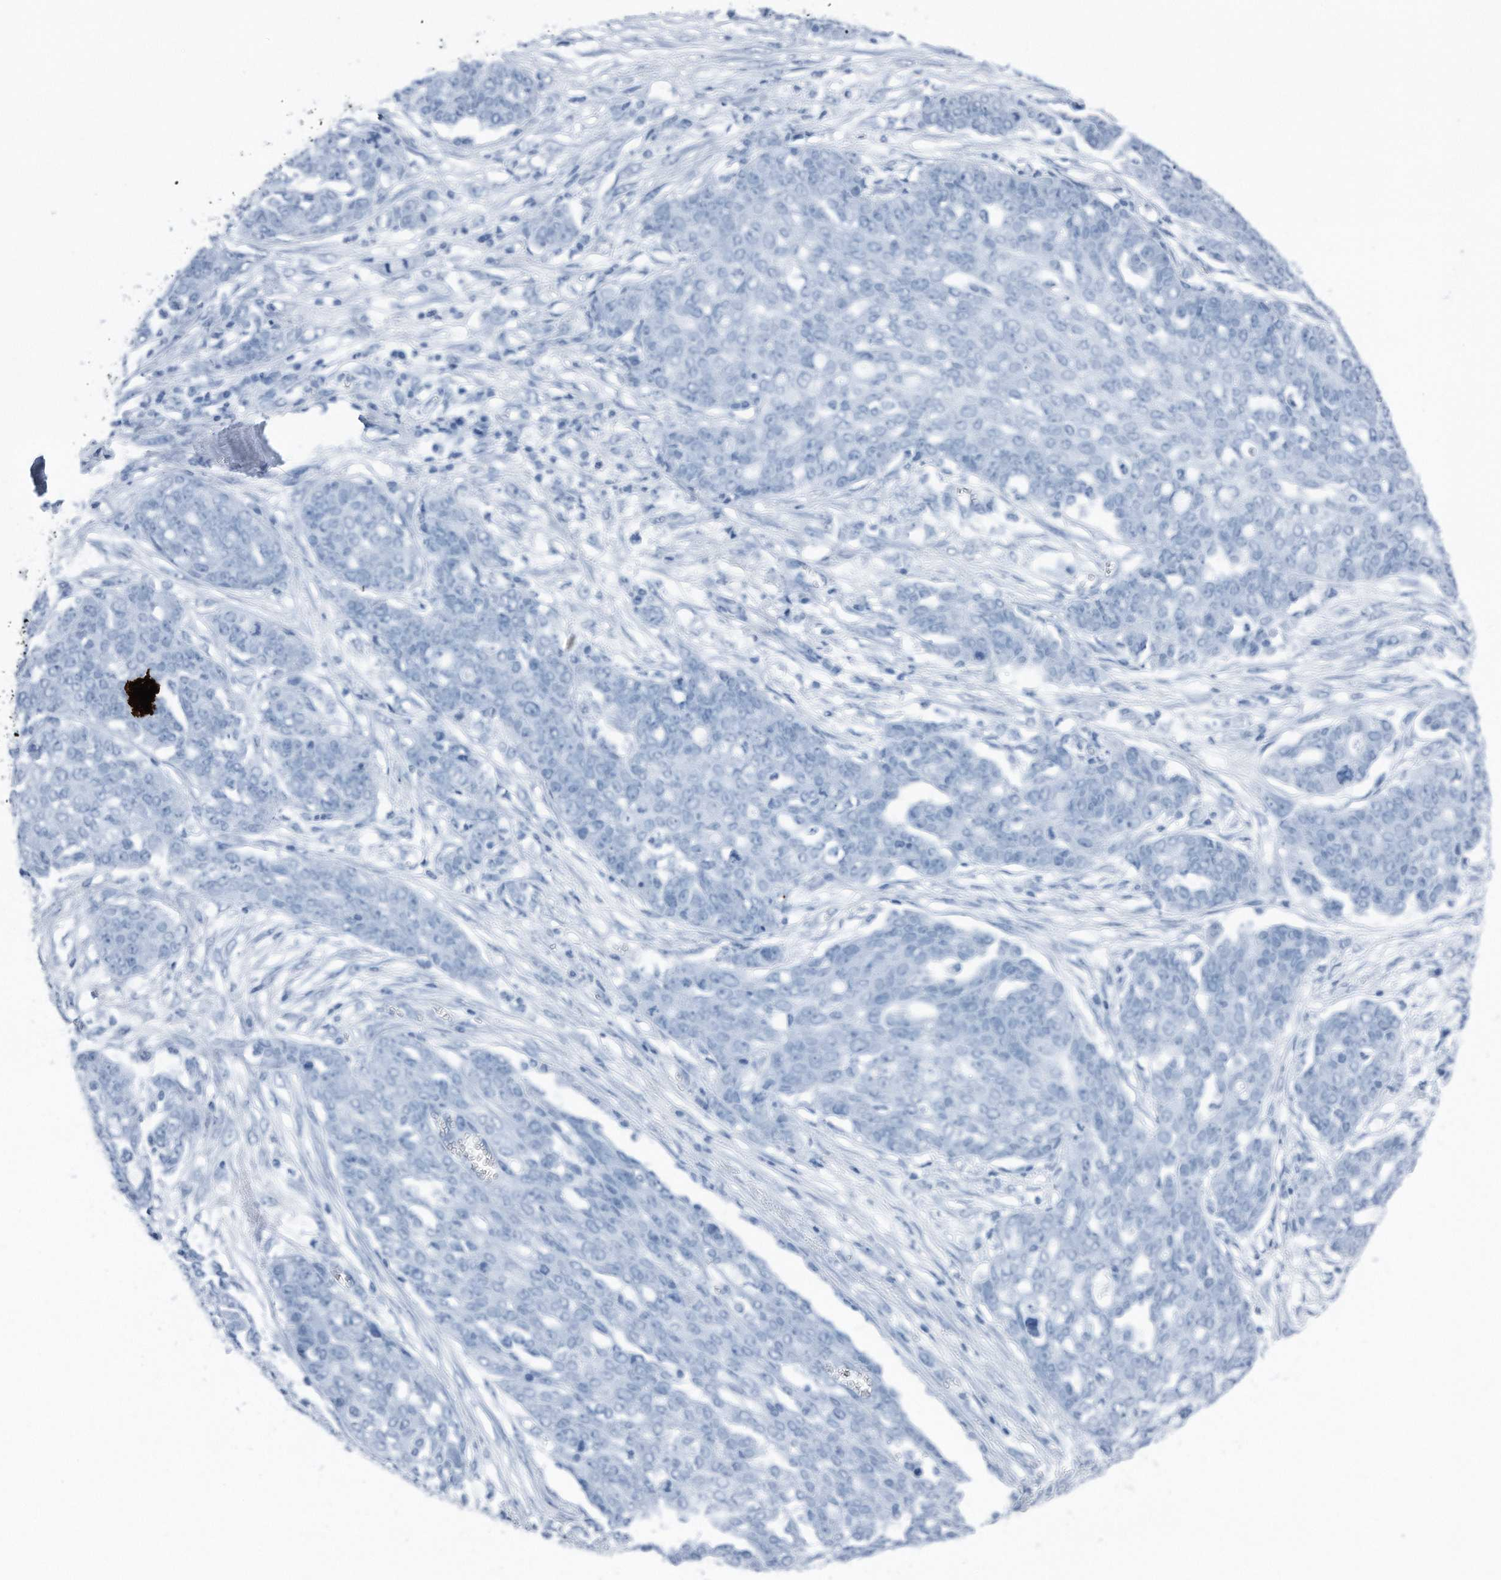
{"staining": {"intensity": "negative", "quantity": "none", "location": "none"}, "tissue": "ovarian cancer", "cell_type": "Tumor cells", "image_type": "cancer", "snomed": [{"axis": "morphology", "description": "Cystadenocarcinoma, serous, NOS"}, {"axis": "topography", "description": "Soft tissue"}, {"axis": "topography", "description": "Ovary"}], "caption": "IHC image of serous cystadenocarcinoma (ovarian) stained for a protein (brown), which displays no staining in tumor cells. (DAB immunohistochemistry (IHC) visualized using brightfield microscopy, high magnification).", "gene": "YRDC", "patient": {"sex": "female", "age": 57}}